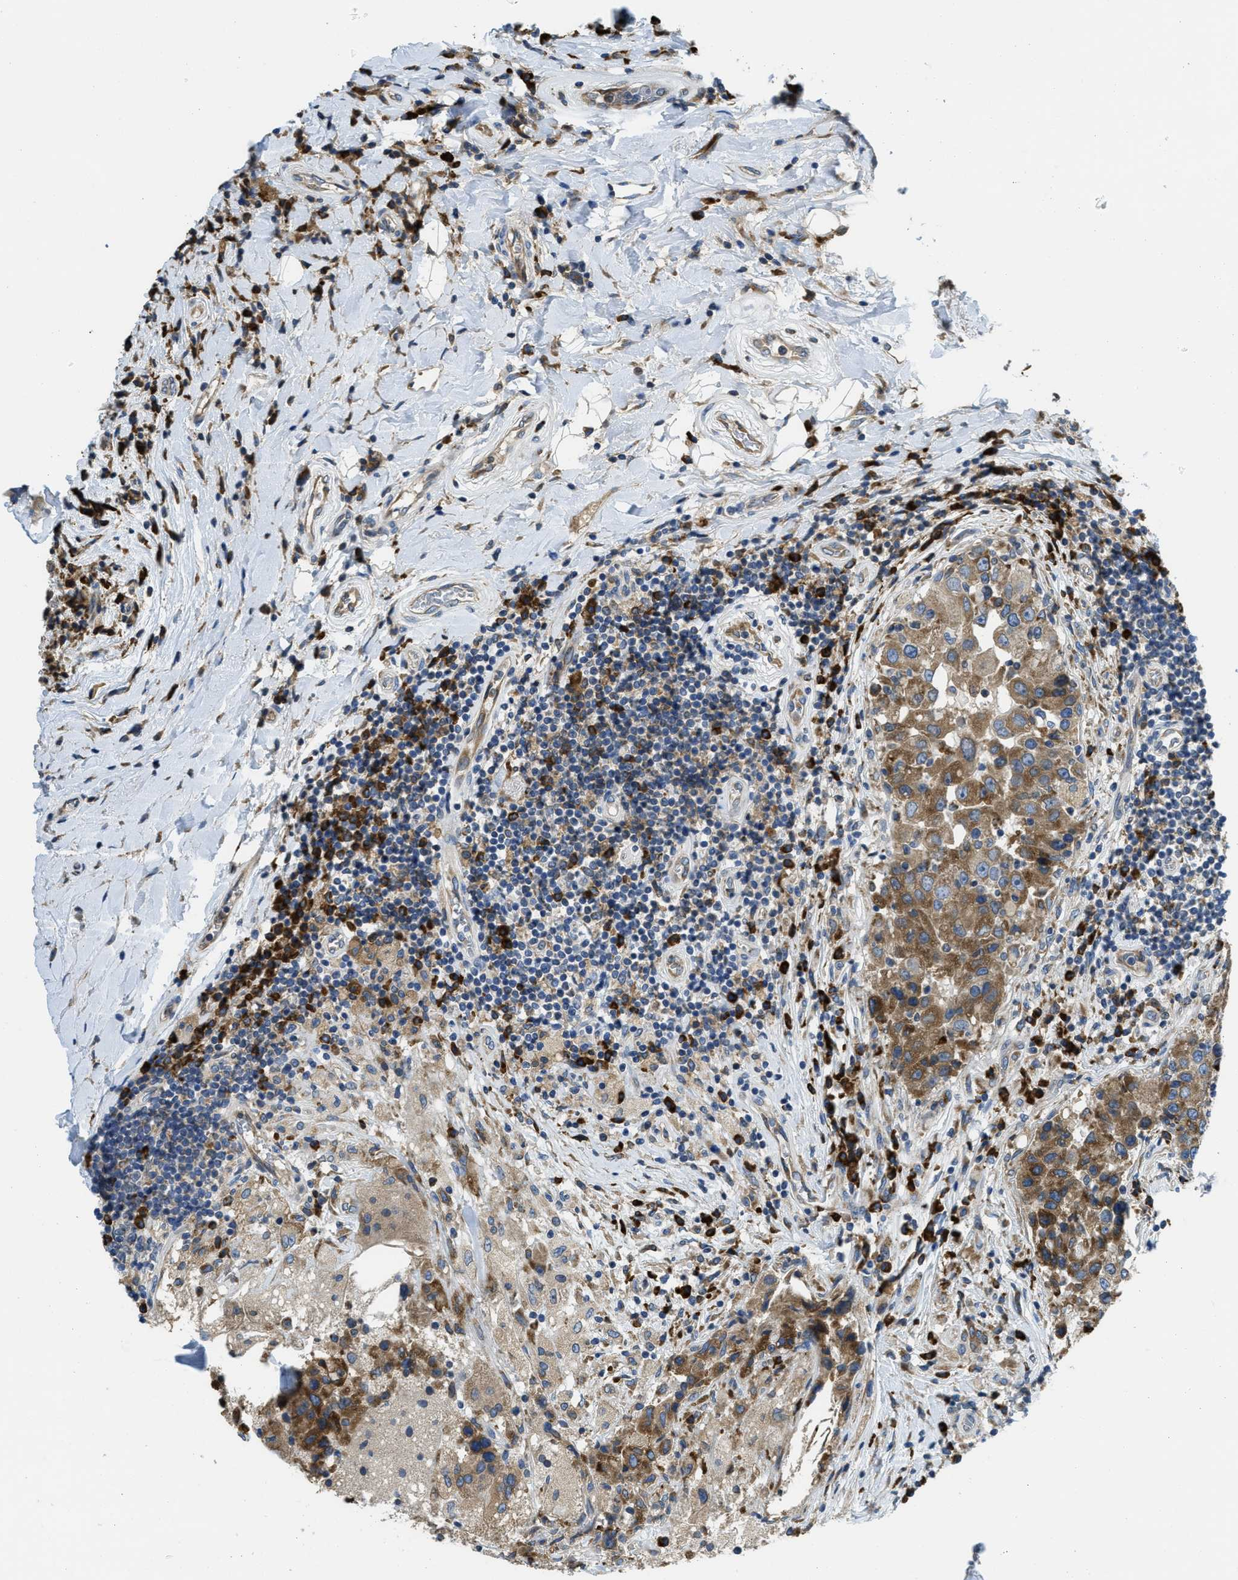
{"staining": {"intensity": "moderate", "quantity": ">75%", "location": "cytoplasmic/membranous"}, "tissue": "breast cancer", "cell_type": "Tumor cells", "image_type": "cancer", "snomed": [{"axis": "morphology", "description": "Duct carcinoma"}, {"axis": "topography", "description": "Breast"}], "caption": "Immunohistochemistry (IHC) (DAB) staining of human breast cancer (intraductal carcinoma) exhibits moderate cytoplasmic/membranous protein positivity in approximately >75% of tumor cells. Nuclei are stained in blue.", "gene": "SSR1", "patient": {"sex": "female", "age": 27}}